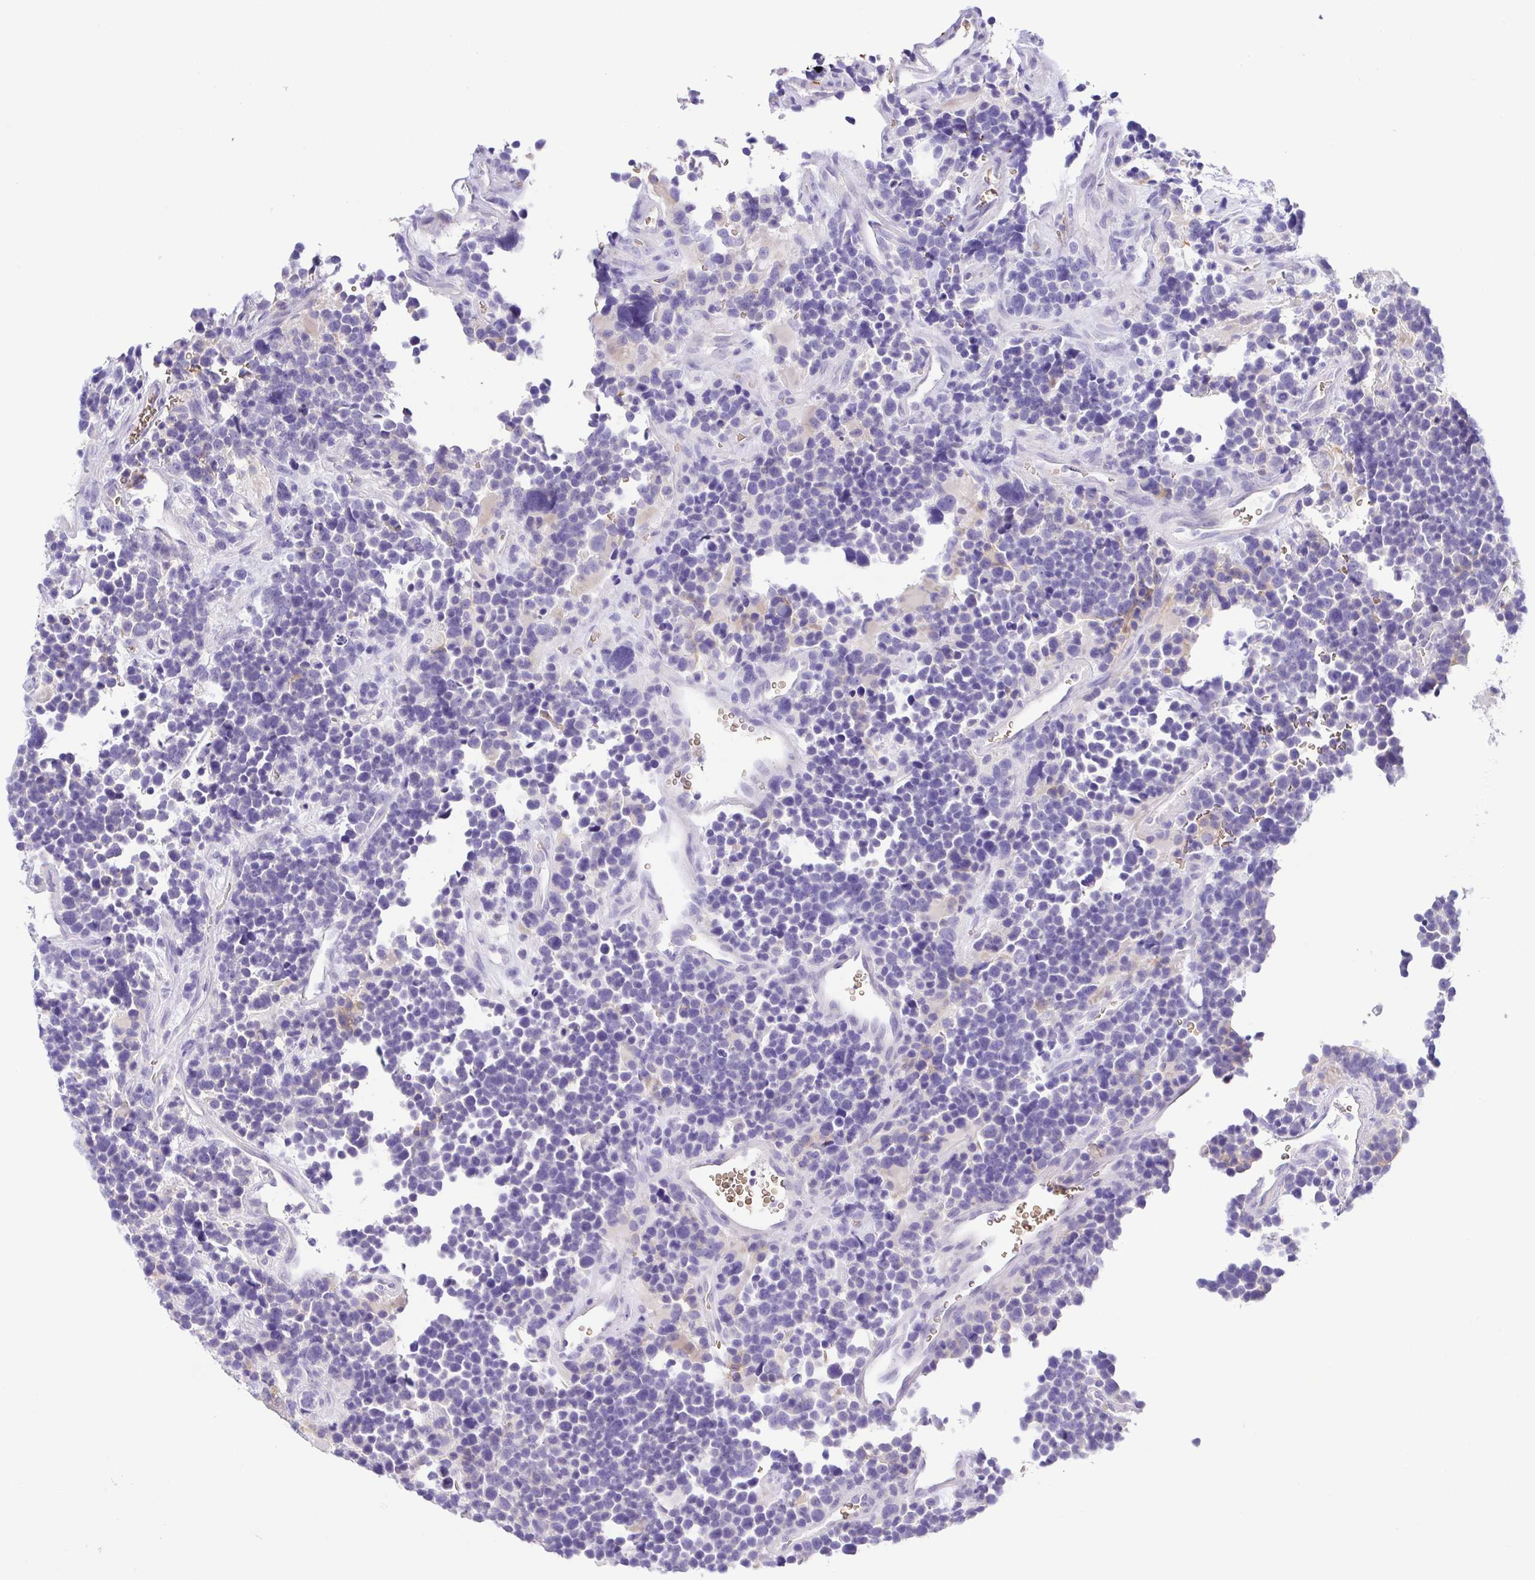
{"staining": {"intensity": "negative", "quantity": "none", "location": "none"}, "tissue": "glioma", "cell_type": "Tumor cells", "image_type": "cancer", "snomed": [{"axis": "morphology", "description": "Glioma, malignant, High grade"}, {"axis": "topography", "description": "Brain"}], "caption": "The photomicrograph shows no significant staining in tumor cells of glioma.", "gene": "EPB42", "patient": {"sex": "male", "age": 33}}